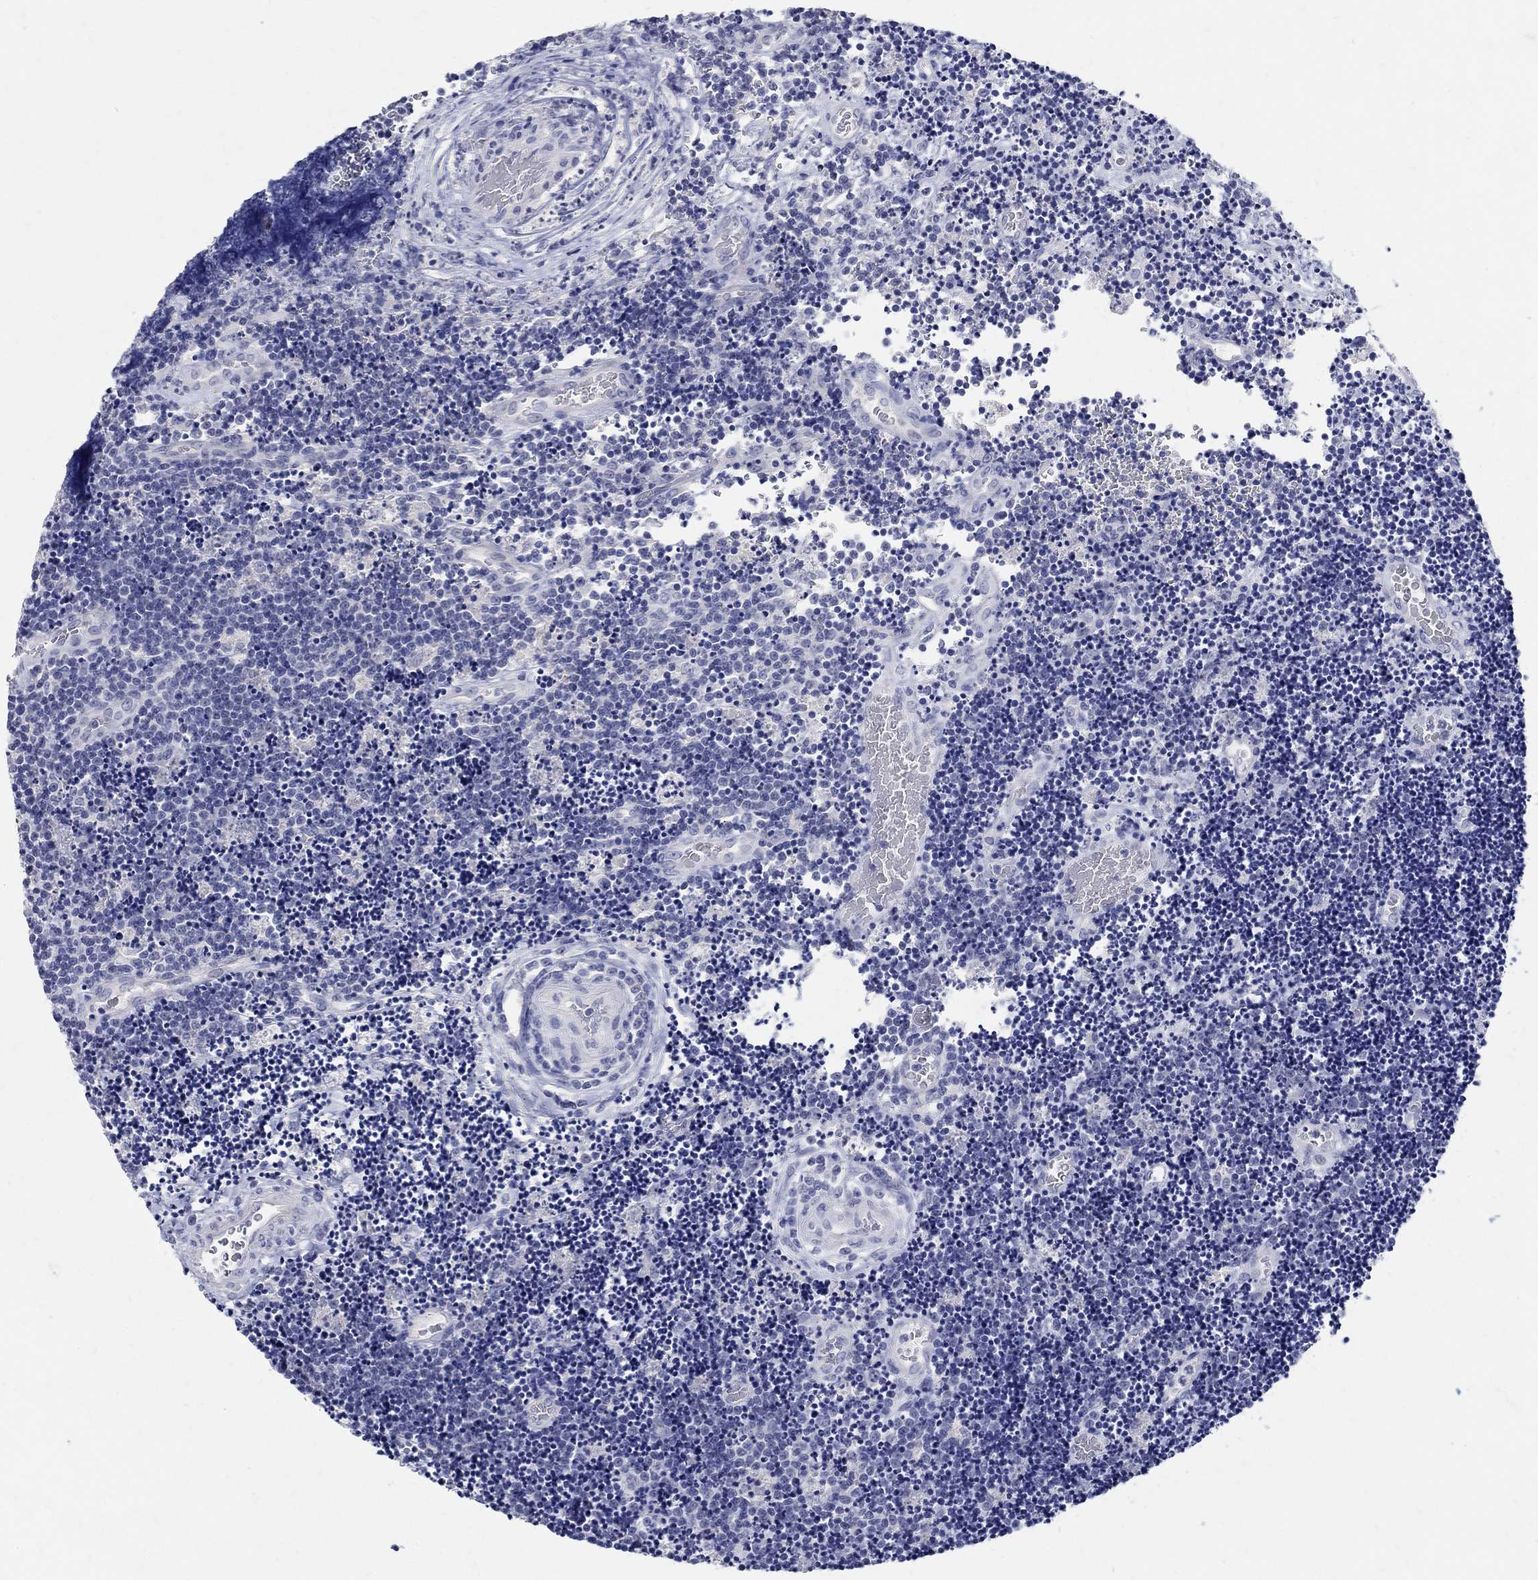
{"staining": {"intensity": "negative", "quantity": "none", "location": "none"}, "tissue": "lymphoma", "cell_type": "Tumor cells", "image_type": "cancer", "snomed": [{"axis": "morphology", "description": "Malignant lymphoma, non-Hodgkin's type, Low grade"}, {"axis": "topography", "description": "Brain"}], "caption": "A high-resolution photomicrograph shows IHC staining of lymphoma, which demonstrates no significant expression in tumor cells.", "gene": "SOX2", "patient": {"sex": "female", "age": 66}}